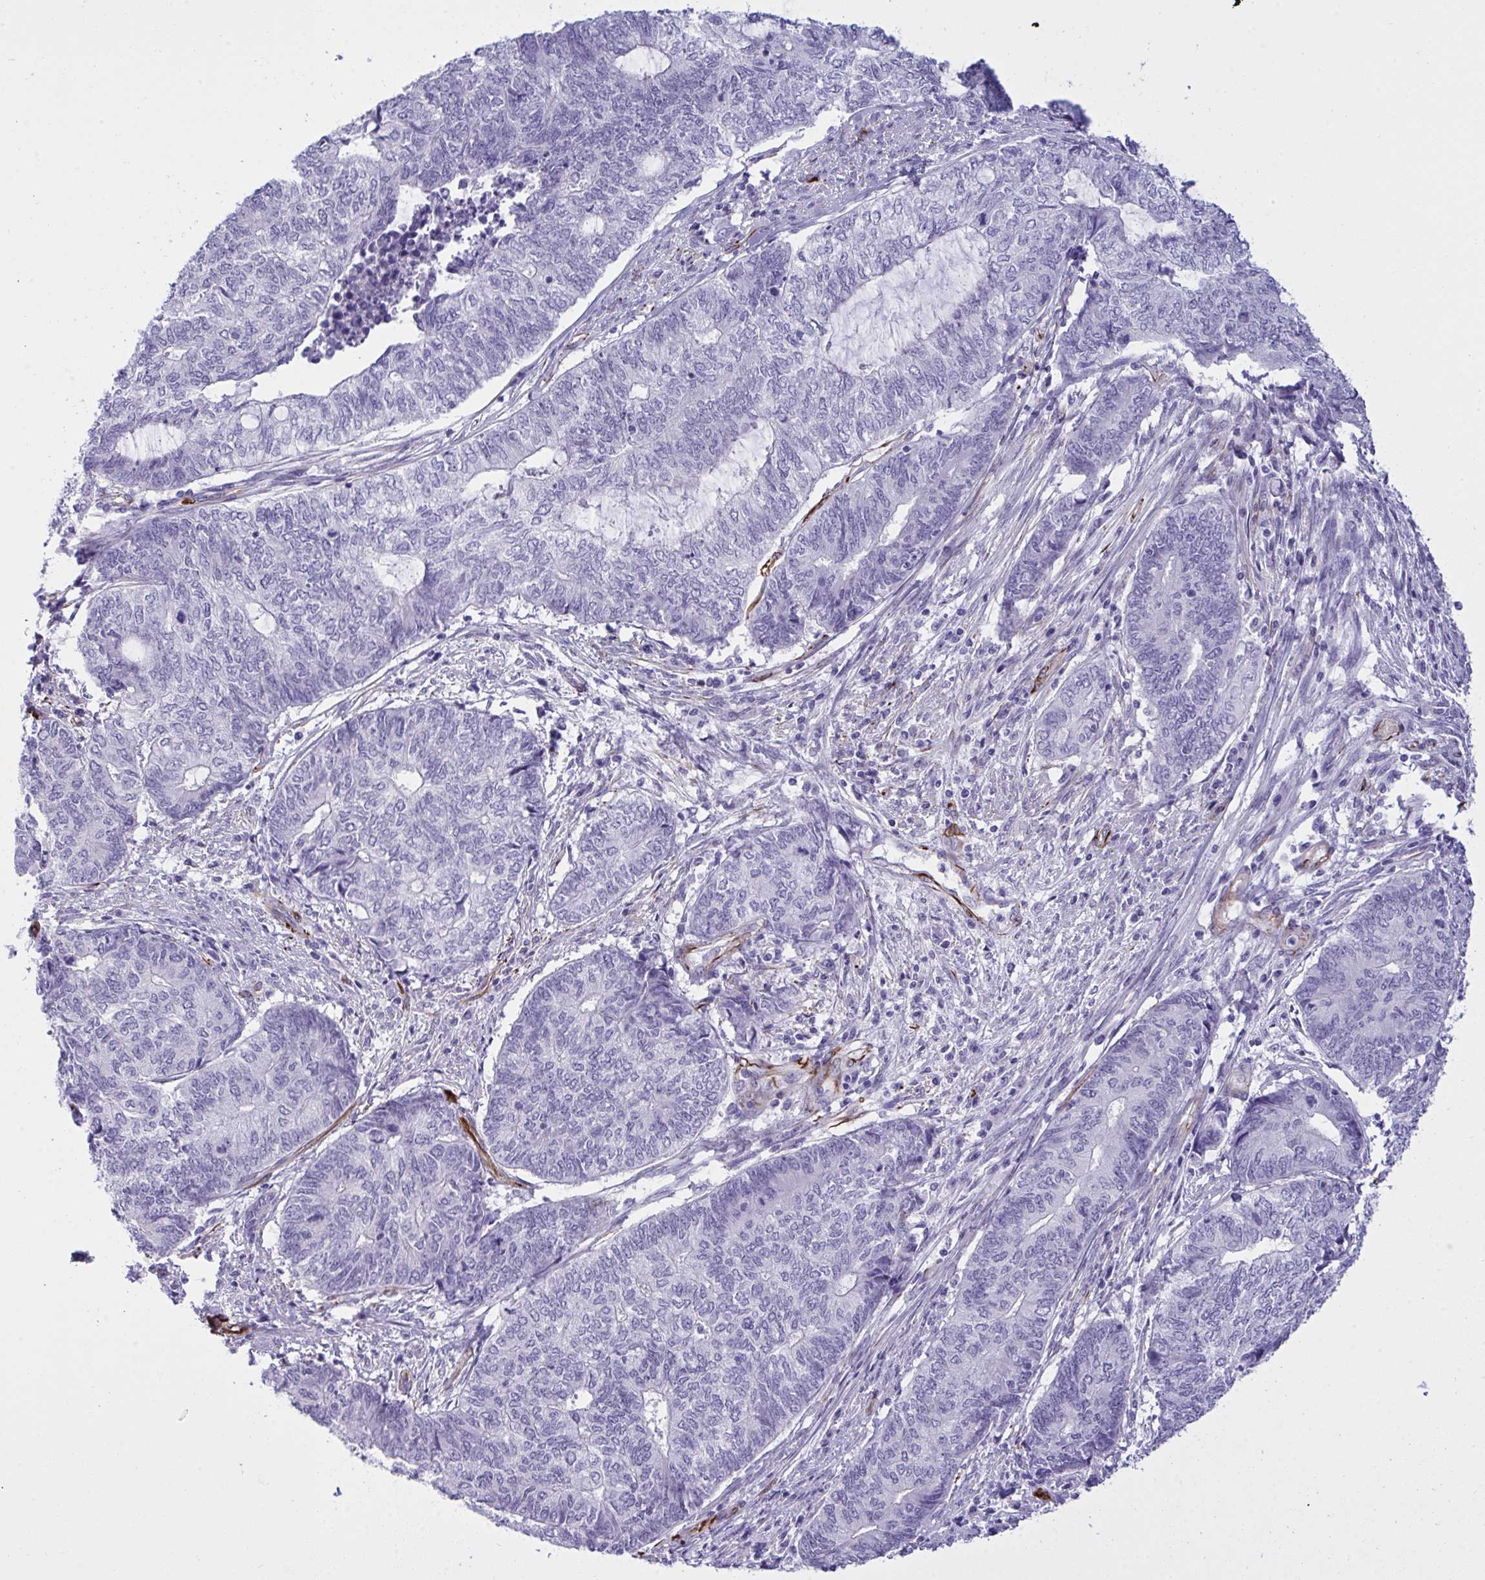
{"staining": {"intensity": "negative", "quantity": "none", "location": "none"}, "tissue": "endometrial cancer", "cell_type": "Tumor cells", "image_type": "cancer", "snomed": [{"axis": "morphology", "description": "Adenocarcinoma, NOS"}, {"axis": "topography", "description": "Uterus"}, {"axis": "topography", "description": "Endometrium"}], "caption": "The image exhibits no significant positivity in tumor cells of endometrial cancer (adenocarcinoma). The staining was performed using DAB to visualize the protein expression in brown, while the nuclei were stained in blue with hematoxylin (Magnification: 20x).", "gene": "SLC35B1", "patient": {"sex": "female", "age": 70}}